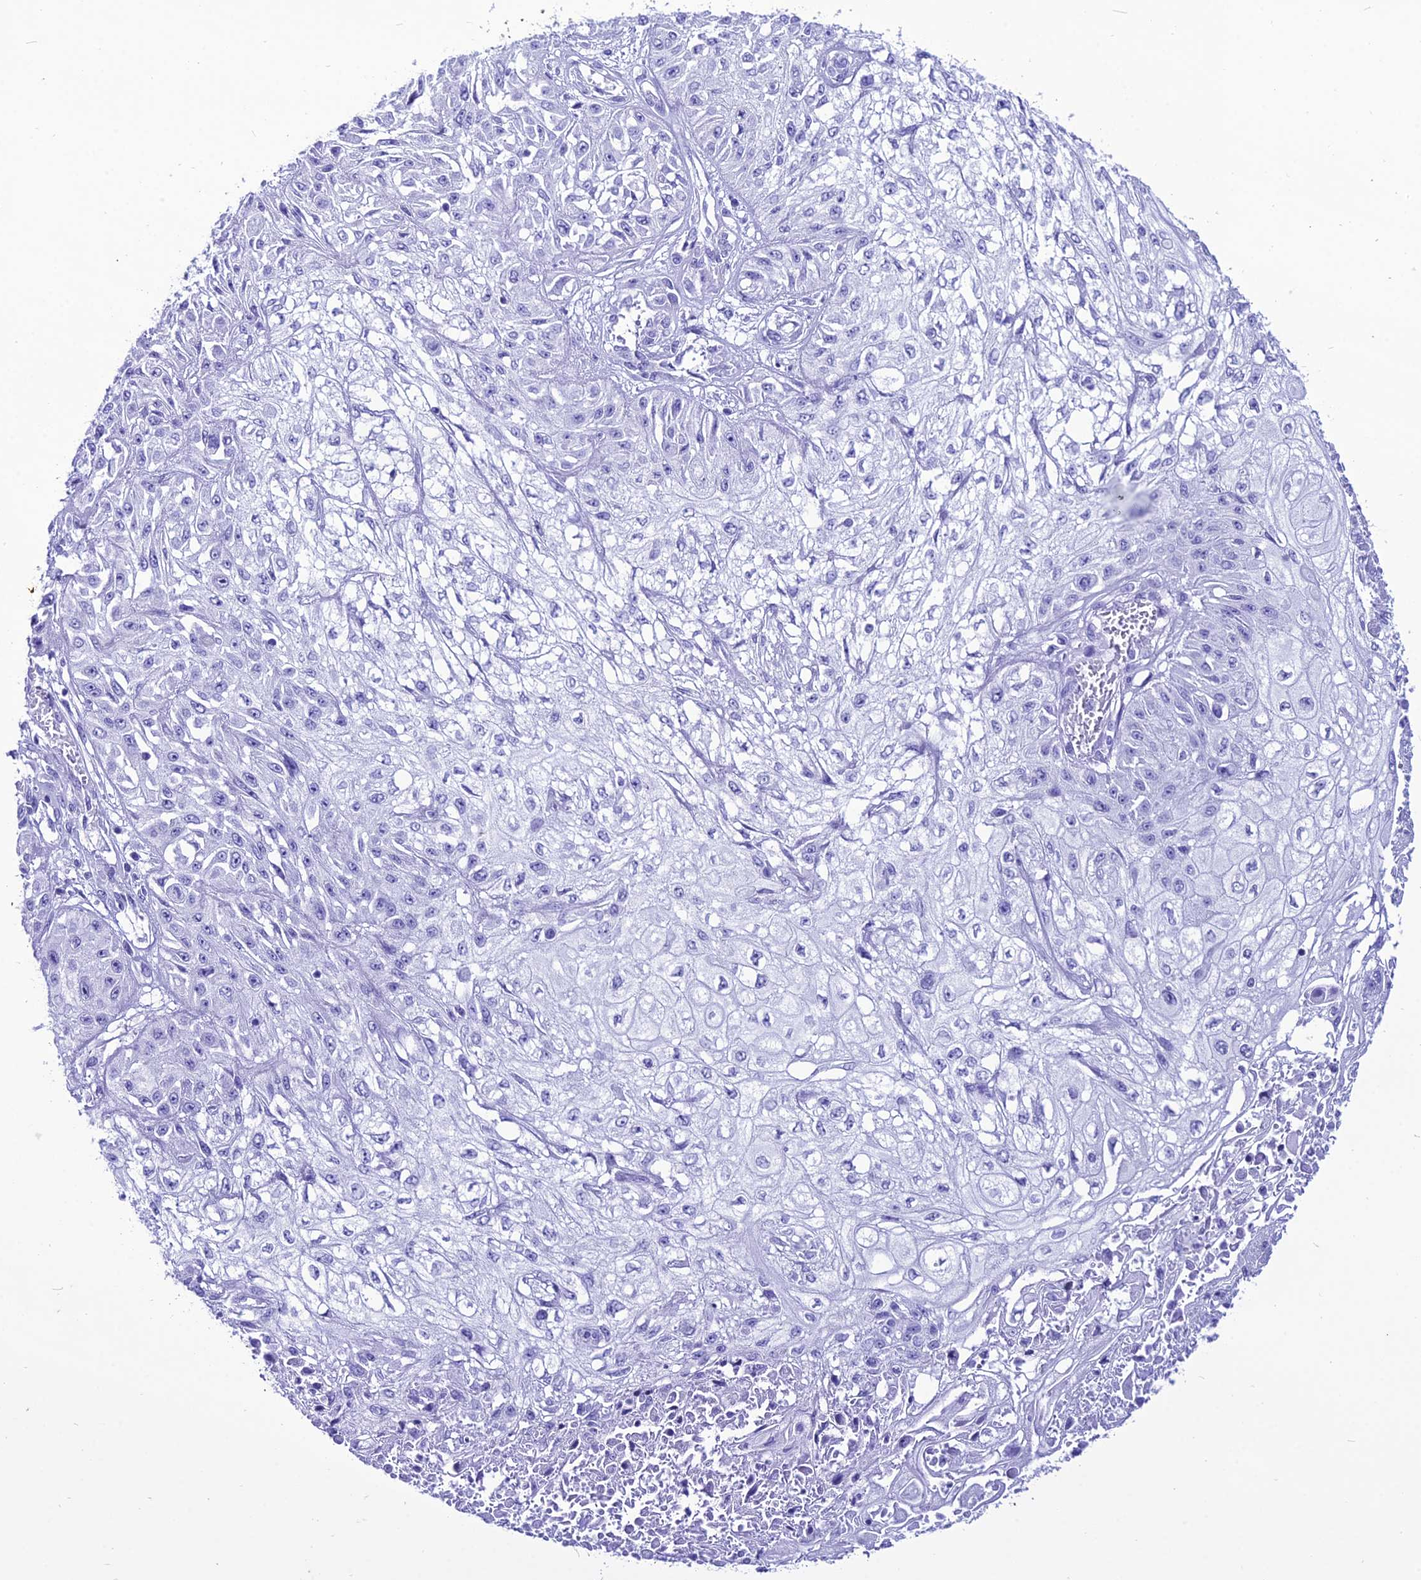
{"staining": {"intensity": "negative", "quantity": "none", "location": "none"}, "tissue": "skin cancer", "cell_type": "Tumor cells", "image_type": "cancer", "snomed": [{"axis": "morphology", "description": "Squamous cell carcinoma, NOS"}, {"axis": "morphology", "description": "Squamous cell carcinoma, metastatic, NOS"}, {"axis": "topography", "description": "Skin"}, {"axis": "topography", "description": "Lymph node"}], "caption": "DAB (3,3'-diaminobenzidine) immunohistochemical staining of squamous cell carcinoma (skin) reveals no significant staining in tumor cells. Brightfield microscopy of IHC stained with DAB (brown) and hematoxylin (blue), captured at high magnification.", "gene": "PNMA5", "patient": {"sex": "male", "age": 75}}